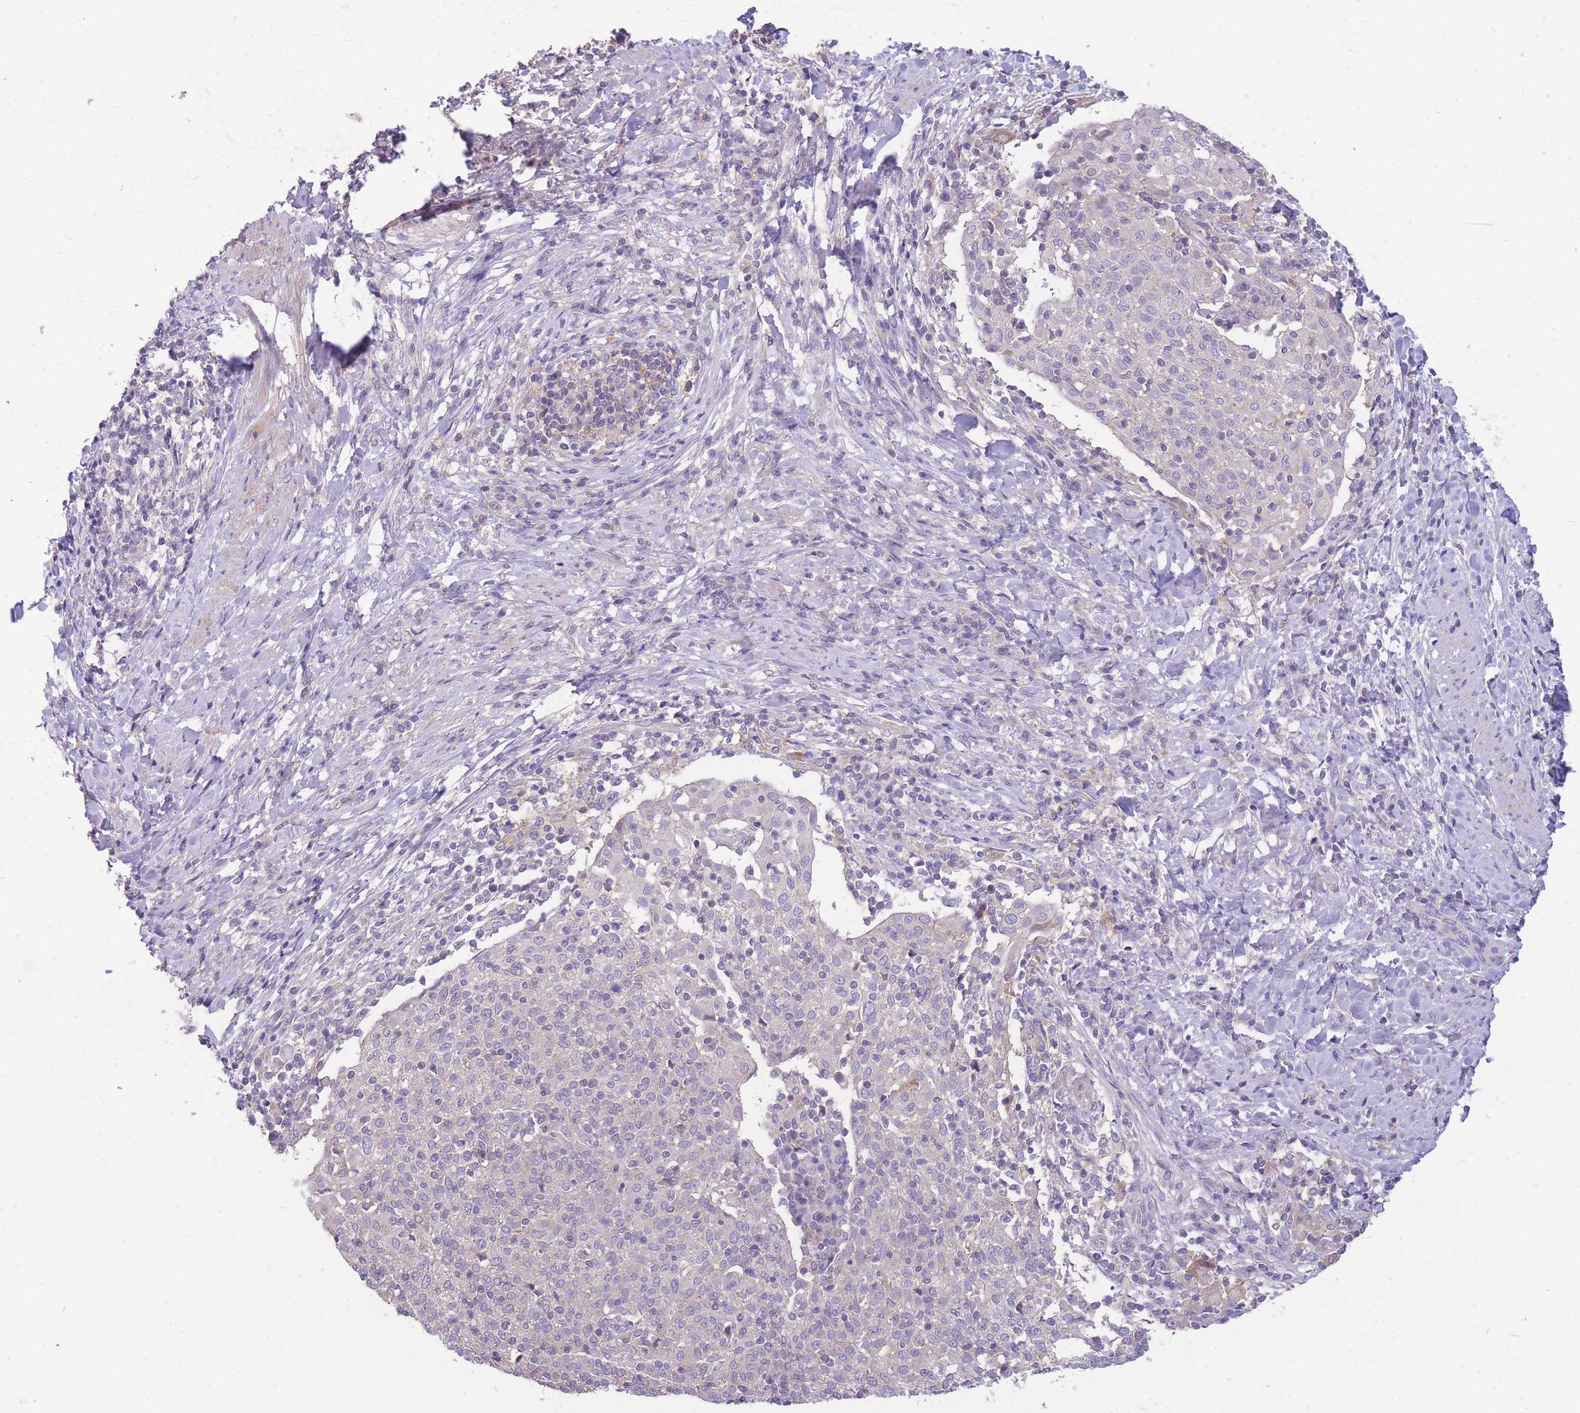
{"staining": {"intensity": "negative", "quantity": "none", "location": "none"}, "tissue": "cervical cancer", "cell_type": "Tumor cells", "image_type": "cancer", "snomed": [{"axis": "morphology", "description": "Squamous cell carcinoma, NOS"}, {"axis": "topography", "description": "Cervix"}], "caption": "Immunohistochemical staining of human cervical cancer shows no significant staining in tumor cells.", "gene": "OR5T1", "patient": {"sex": "female", "age": 52}}